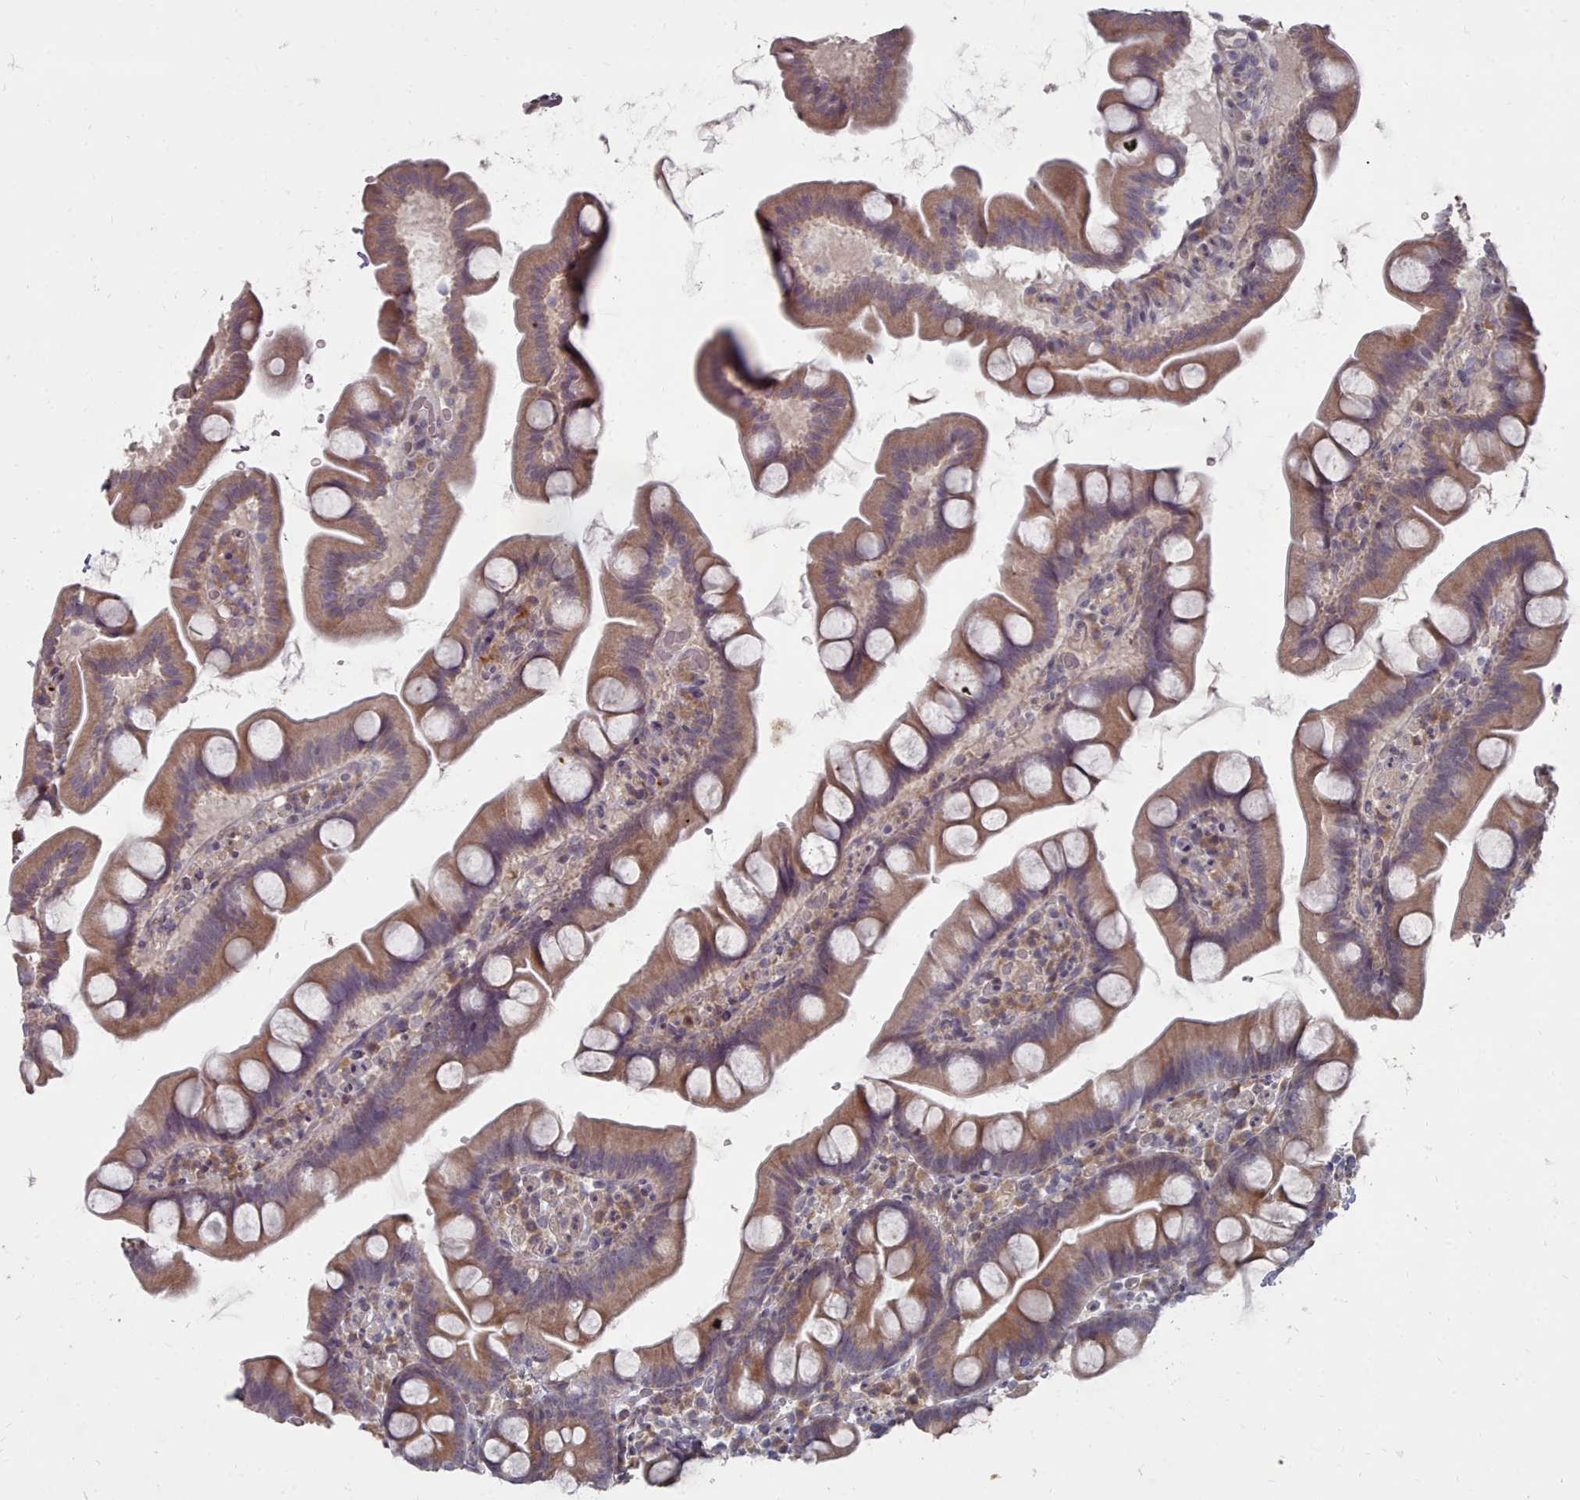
{"staining": {"intensity": "moderate", "quantity": ">75%", "location": "cytoplasmic/membranous"}, "tissue": "small intestine", "cell_type": "Glandular cells", "image_type": "normal", "snomed": [{"axis": "morphology", "description": "Normal tissue, NOS"}, {"axis": "topography", "description": "Small intestine"}], "caption": "High-power microscopy captured an IHC micrograph of unremarkable small intestine, revealing moderate cytoplasmic/membranous positivity in approximately >75% of glandular cells.", "gene": "ACKR3", "patient": {"sex": "female", "age": 68}}